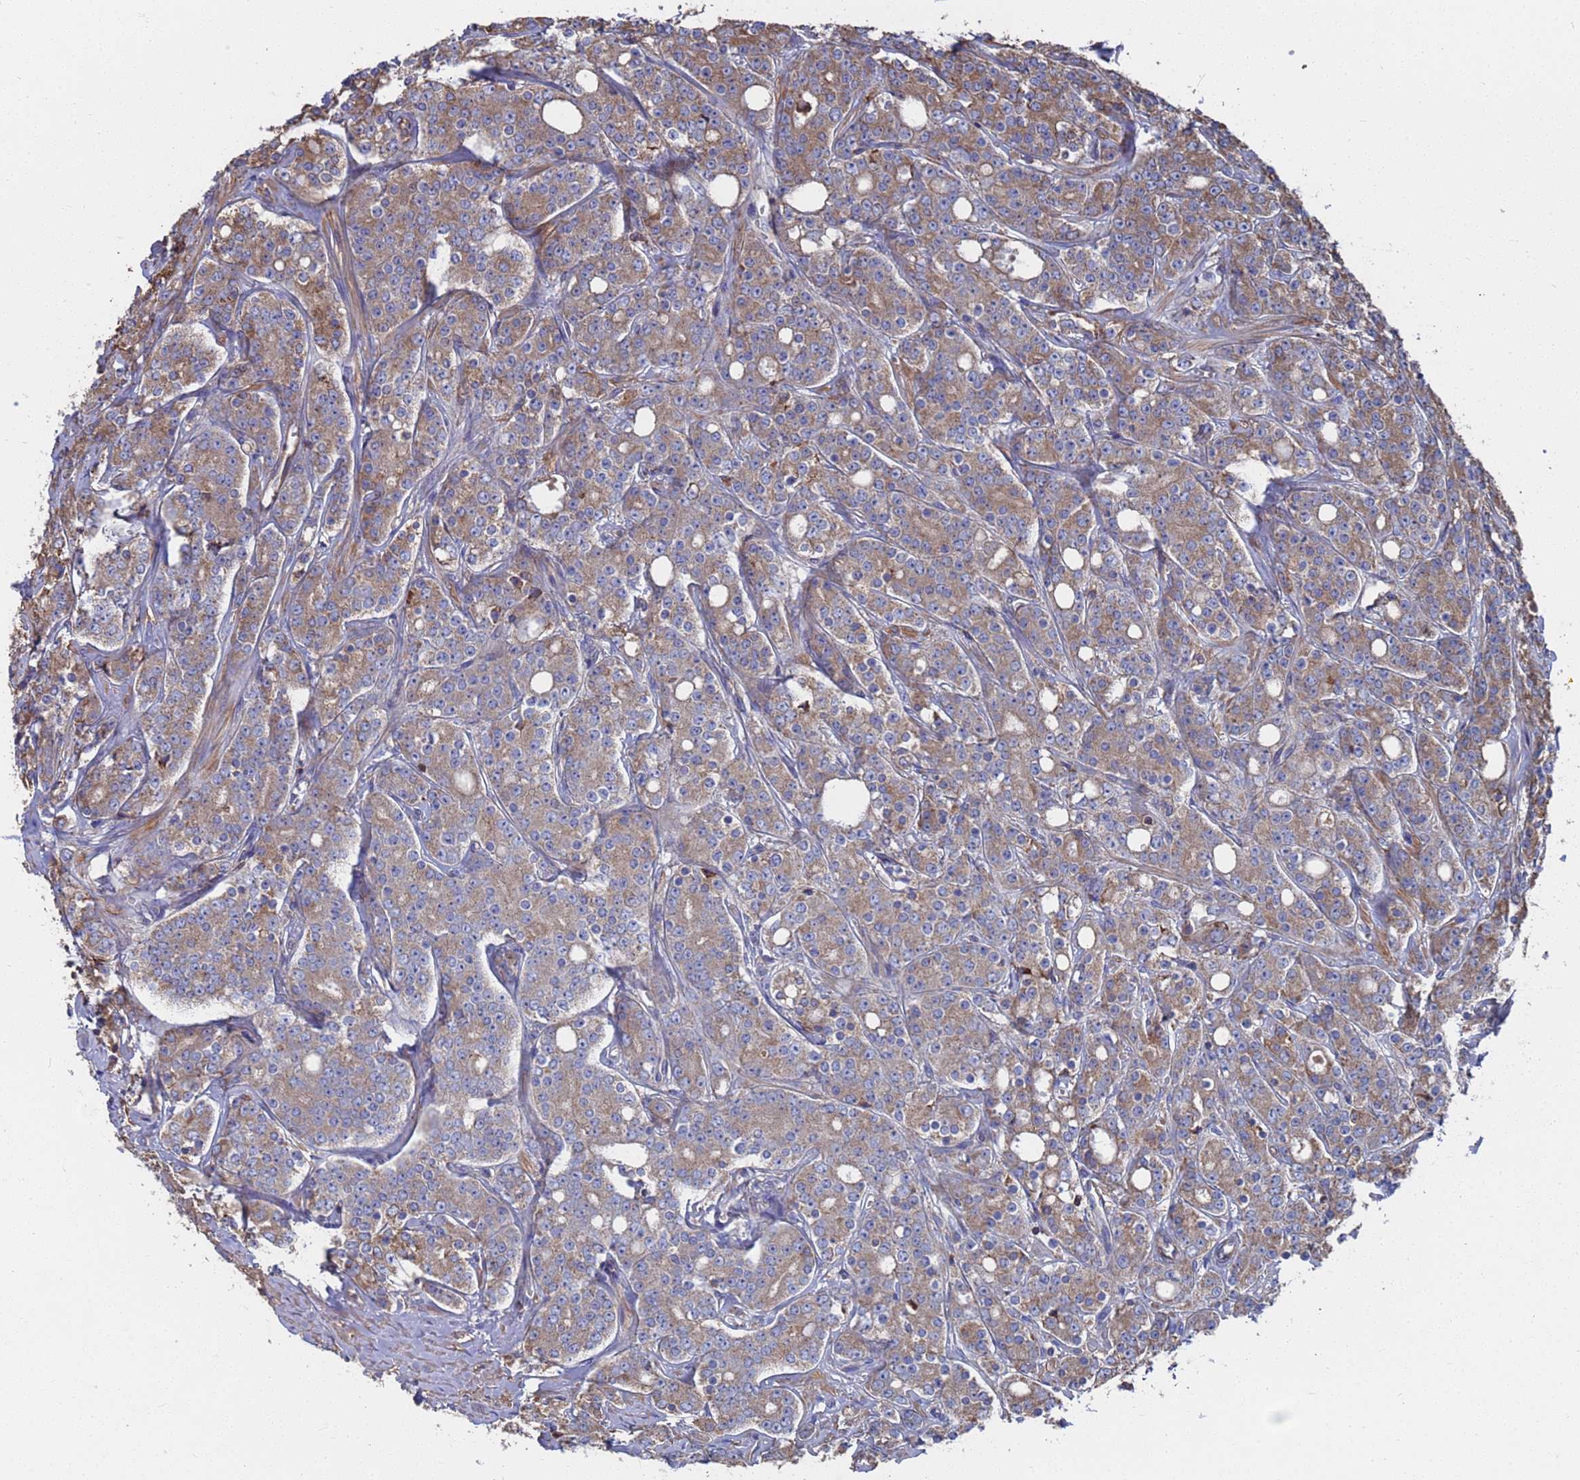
{"staining": {"intensity": "moderate", "quantity": ">75%", "location": "cytoplasmic/membranous"}, "tissue": "prostate cancer", "cell_type": "Tumor cells", "image_type": "cancer", "snomed": [{"axis": "morphology", "description": "Adenocarcinoma, High grade"}, {"axis": "topography", "description": "Prostate"}], "caption": "Prostate cancer stained with DAB (3,3'-diaminobenzidine) IHC exhibits medium levels of moderate cytoplasmic/membranous staining in about >75% of tumor cells. The staining was performed using DAB, with brown indicating positive protein expression. Nuclei are stained blue with hematoxylin.", "gene": "PYCR1", "patient": {"sex": "male", "age": 62}}